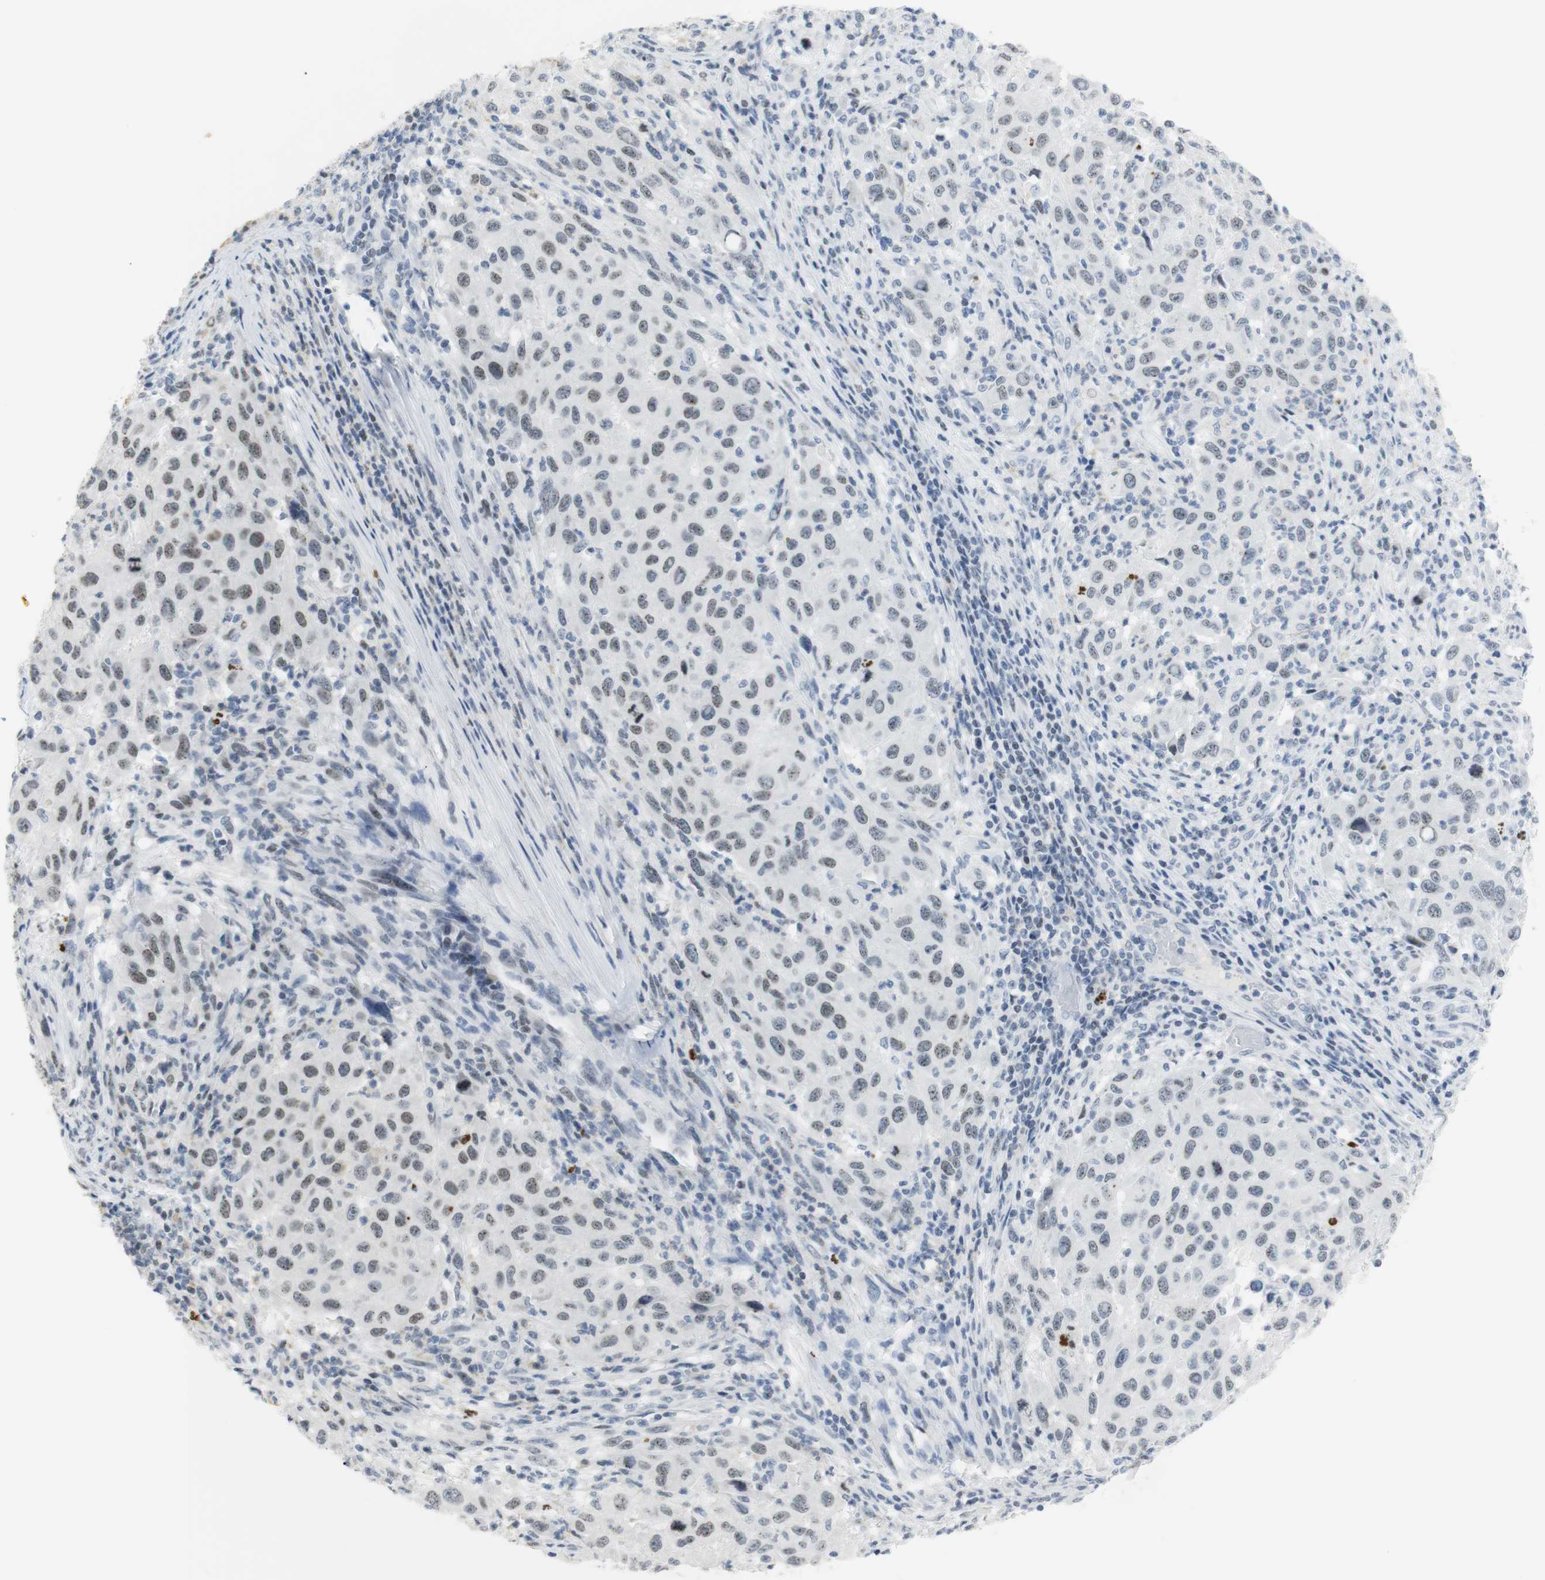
{"staining": {"intensity": "weak", "quantity": "25%-75%", "location": "nuclear"}, "tissue": "melanoma", "cell_type": "Tumor cells", "image_type": "cancer", "snomed": [{"axis": "morphology", "description": "Malignant melanoma, Metastatic site"}, {"axis": "topography", "description": "Lymph node"}], "caption": "Immunohistochemical staining of melanoma displays low levels of weak nuclear positivity in about 25%-75% of tumor cells.", "gene": "BMI1", "patient": {"sex": "male", "age": 61}}